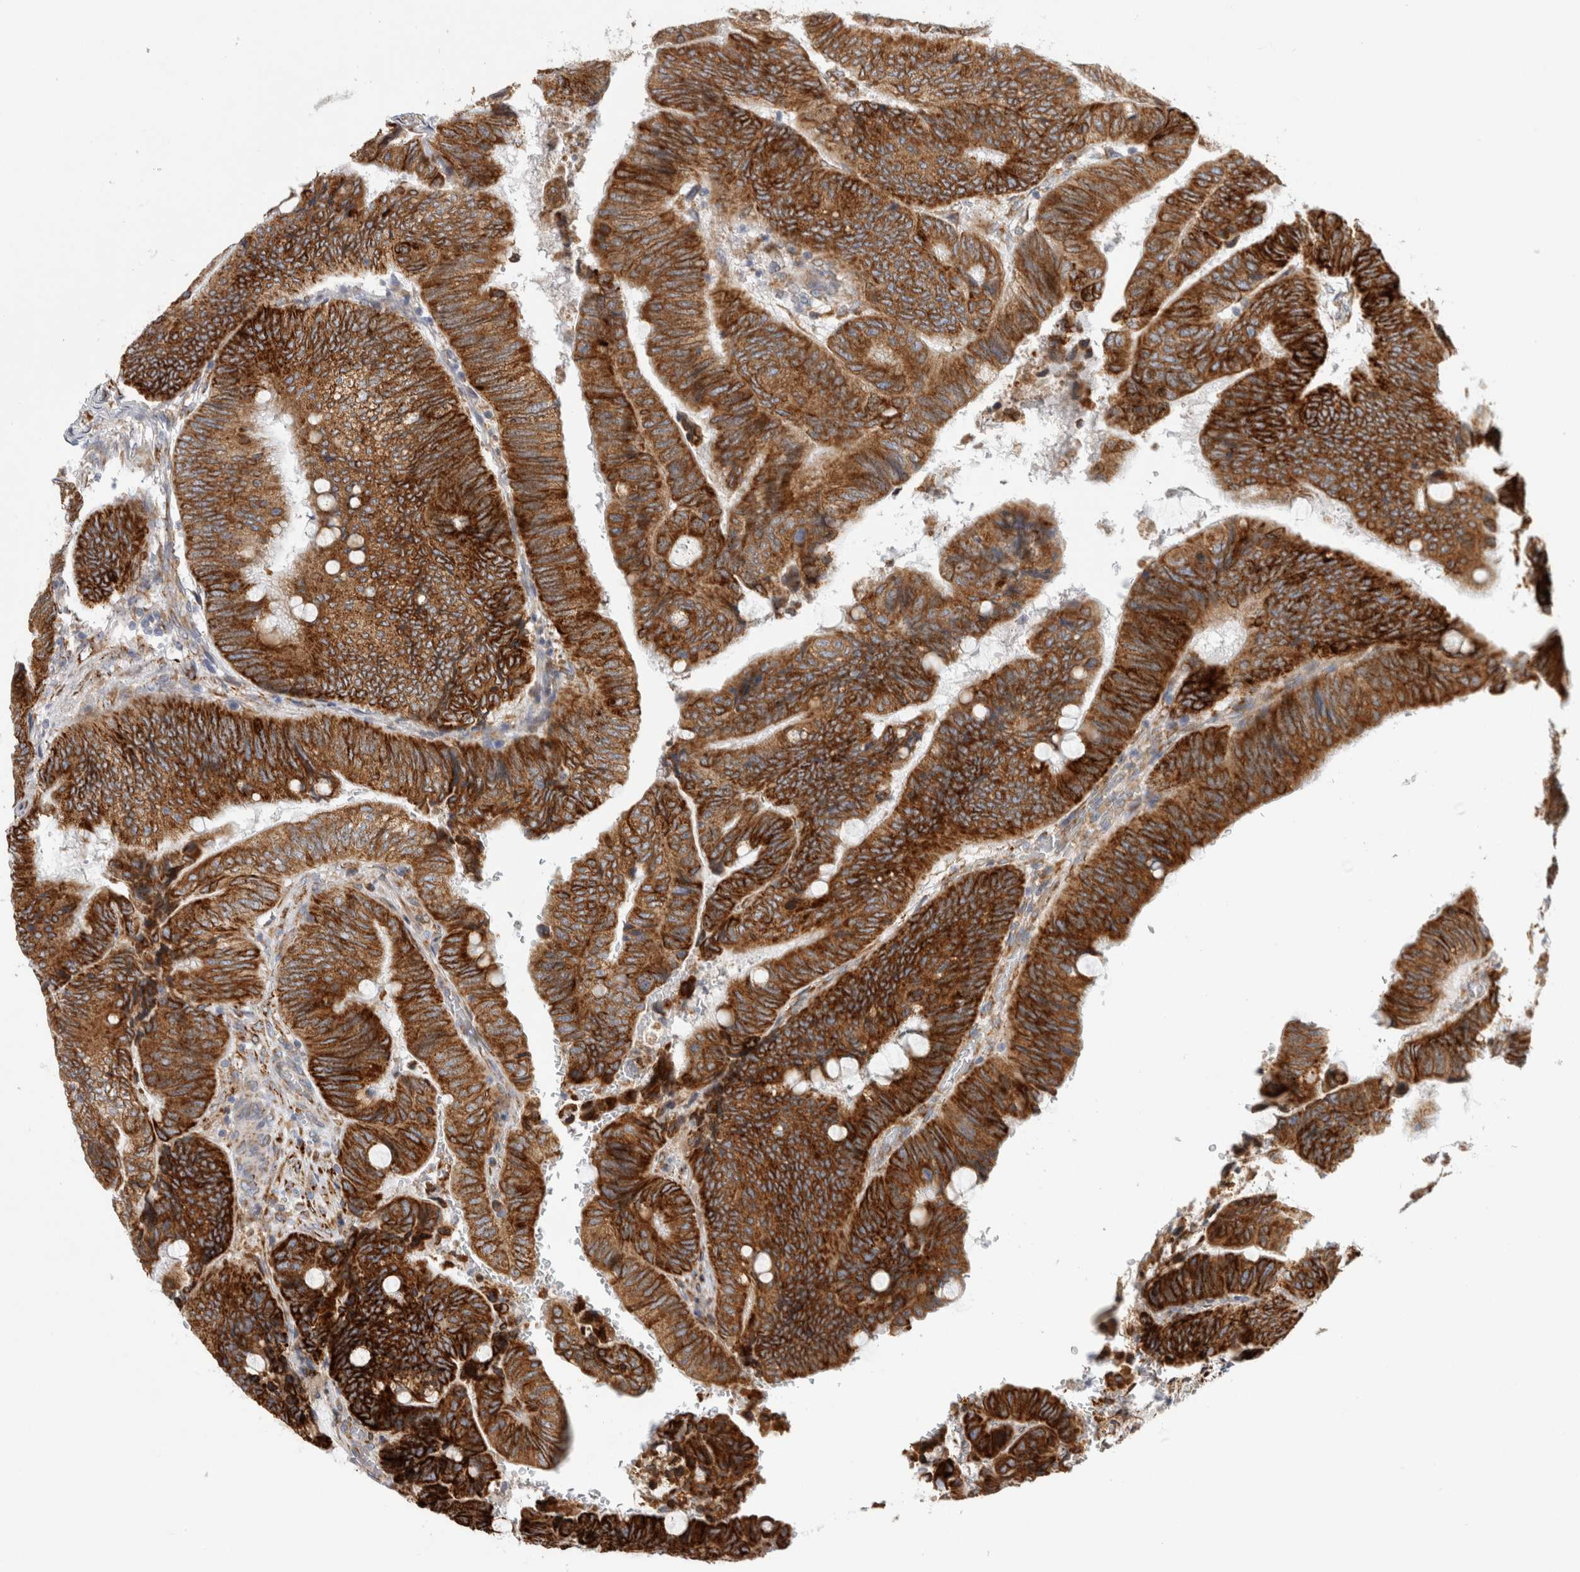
{"staining": {"intensity": "strong", "quantity": ">75%", "location": "cytoplasmic/membranous"}, "tissue": "colorectal cancer", "cell_type": "Tumor cells", "image_type": "cancer", "snomed": [{"axis": "morphology", "description": "Normal tissue, NOS"}, {"axis": "morphology", "description": "Adenocarcinoma, NOS"}, {"axis": "topography", "description": "Rectum"}, {"axis": "topography", "description": "Peripheral nerve tissue"}], "caption": "Immunohistochemical staining of colorectal cancer (adenocarcinoma) reveals strong cytoplasmic/membranous protein staining in approximately >75% of tumor cells.", "gene": "RPN2", "patient": {"sex": "male", "age": 92}}